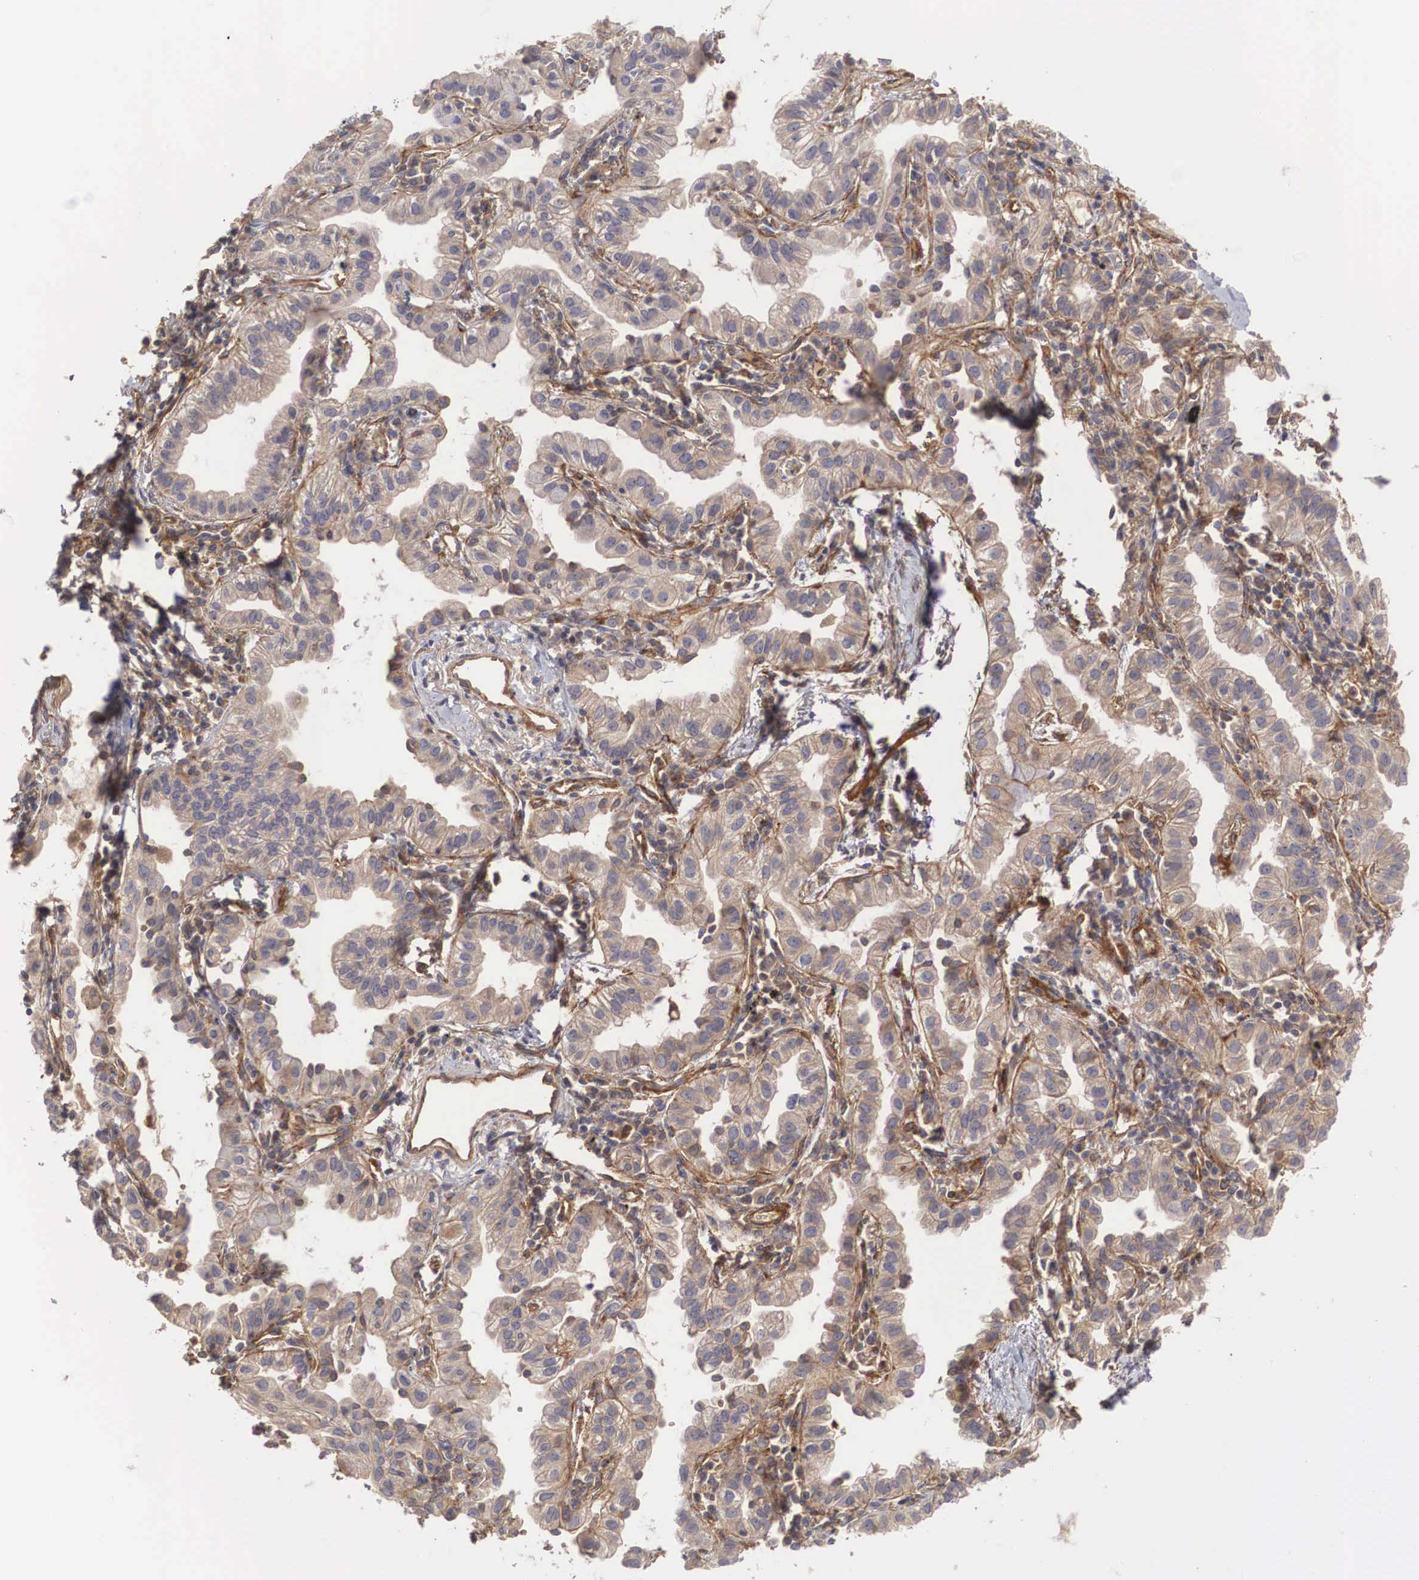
{"staining": {"intensity": "moderate", "quantity": ">75%", "location": "cytoplasmic/membranous"}, "tissue": "lung cancer", "cell_type": "Tumor cells", "image_type": "cancer", "snomed": [{"axis": "morphology", "description": "Adenocarcinoma, NOS"}, {"axis": "topography", "description": "Lung"}], "caption": "Lung cancer (adenocarcinoma) stained with a protein marker shows moderate staining in tumor cells.", "gene": "ARMCX4", "patient": {"sex": "female", "age": 50}}